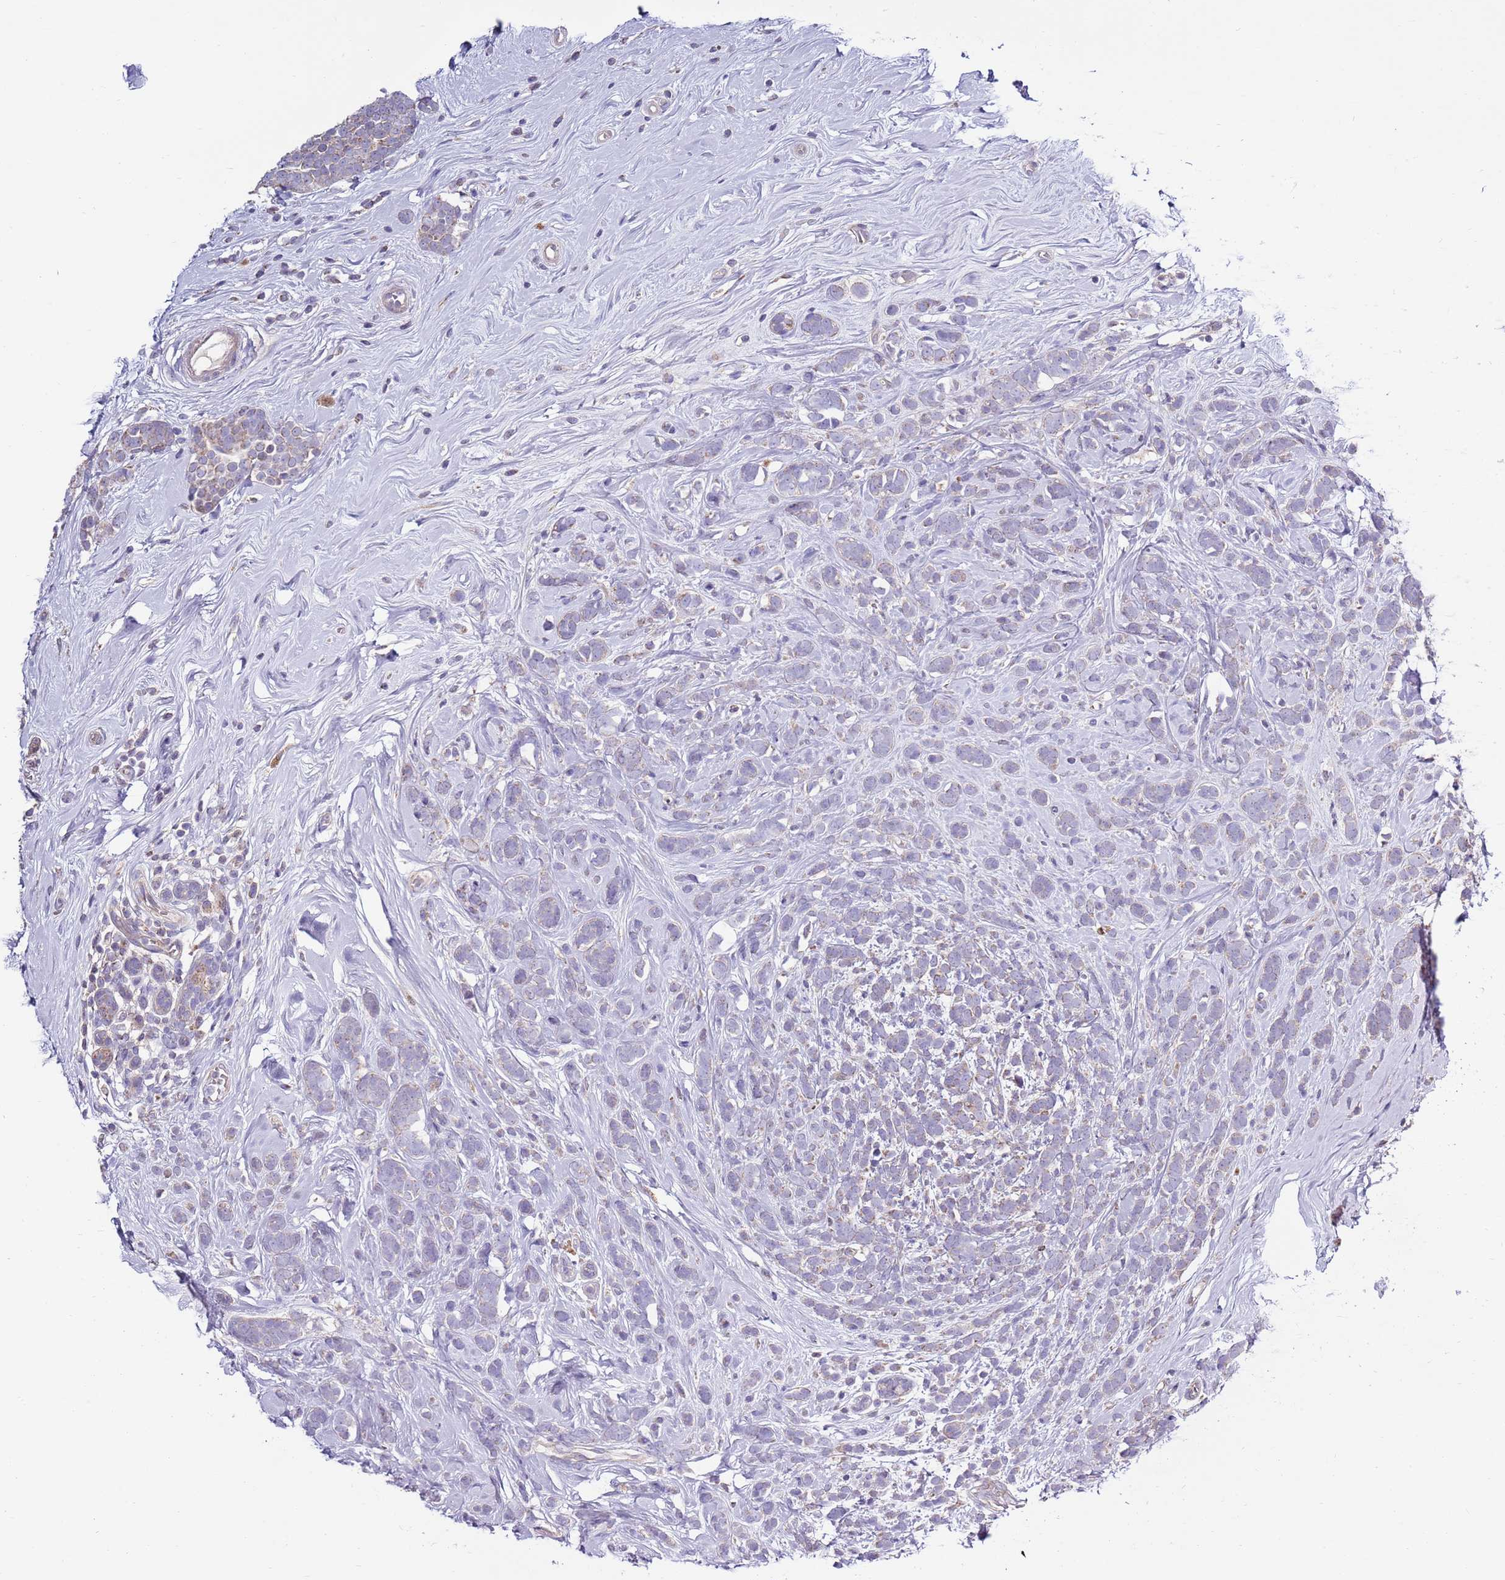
{"staining": {"intensity": "weak", "quantity": "<25%", "location": "cytoplasmic/membranous"}, "tissue": "breast cancer", "cell_type": "Tumor cells", "image_type": "cancer", "snomed": [{"axis": "morphology", "description": "Lobular carcinoma"}, {"axis": "topography", "description": "Breast"}], "caption": "High magnification brightfield microscopy of lobular carcinoma (breast) stained with DAB (brown) and counterstained with hematoxylin (blue): tumor cells show no significant expression.", "gene": "SMG1", "patient": {"sex": "female", "age": 58}}